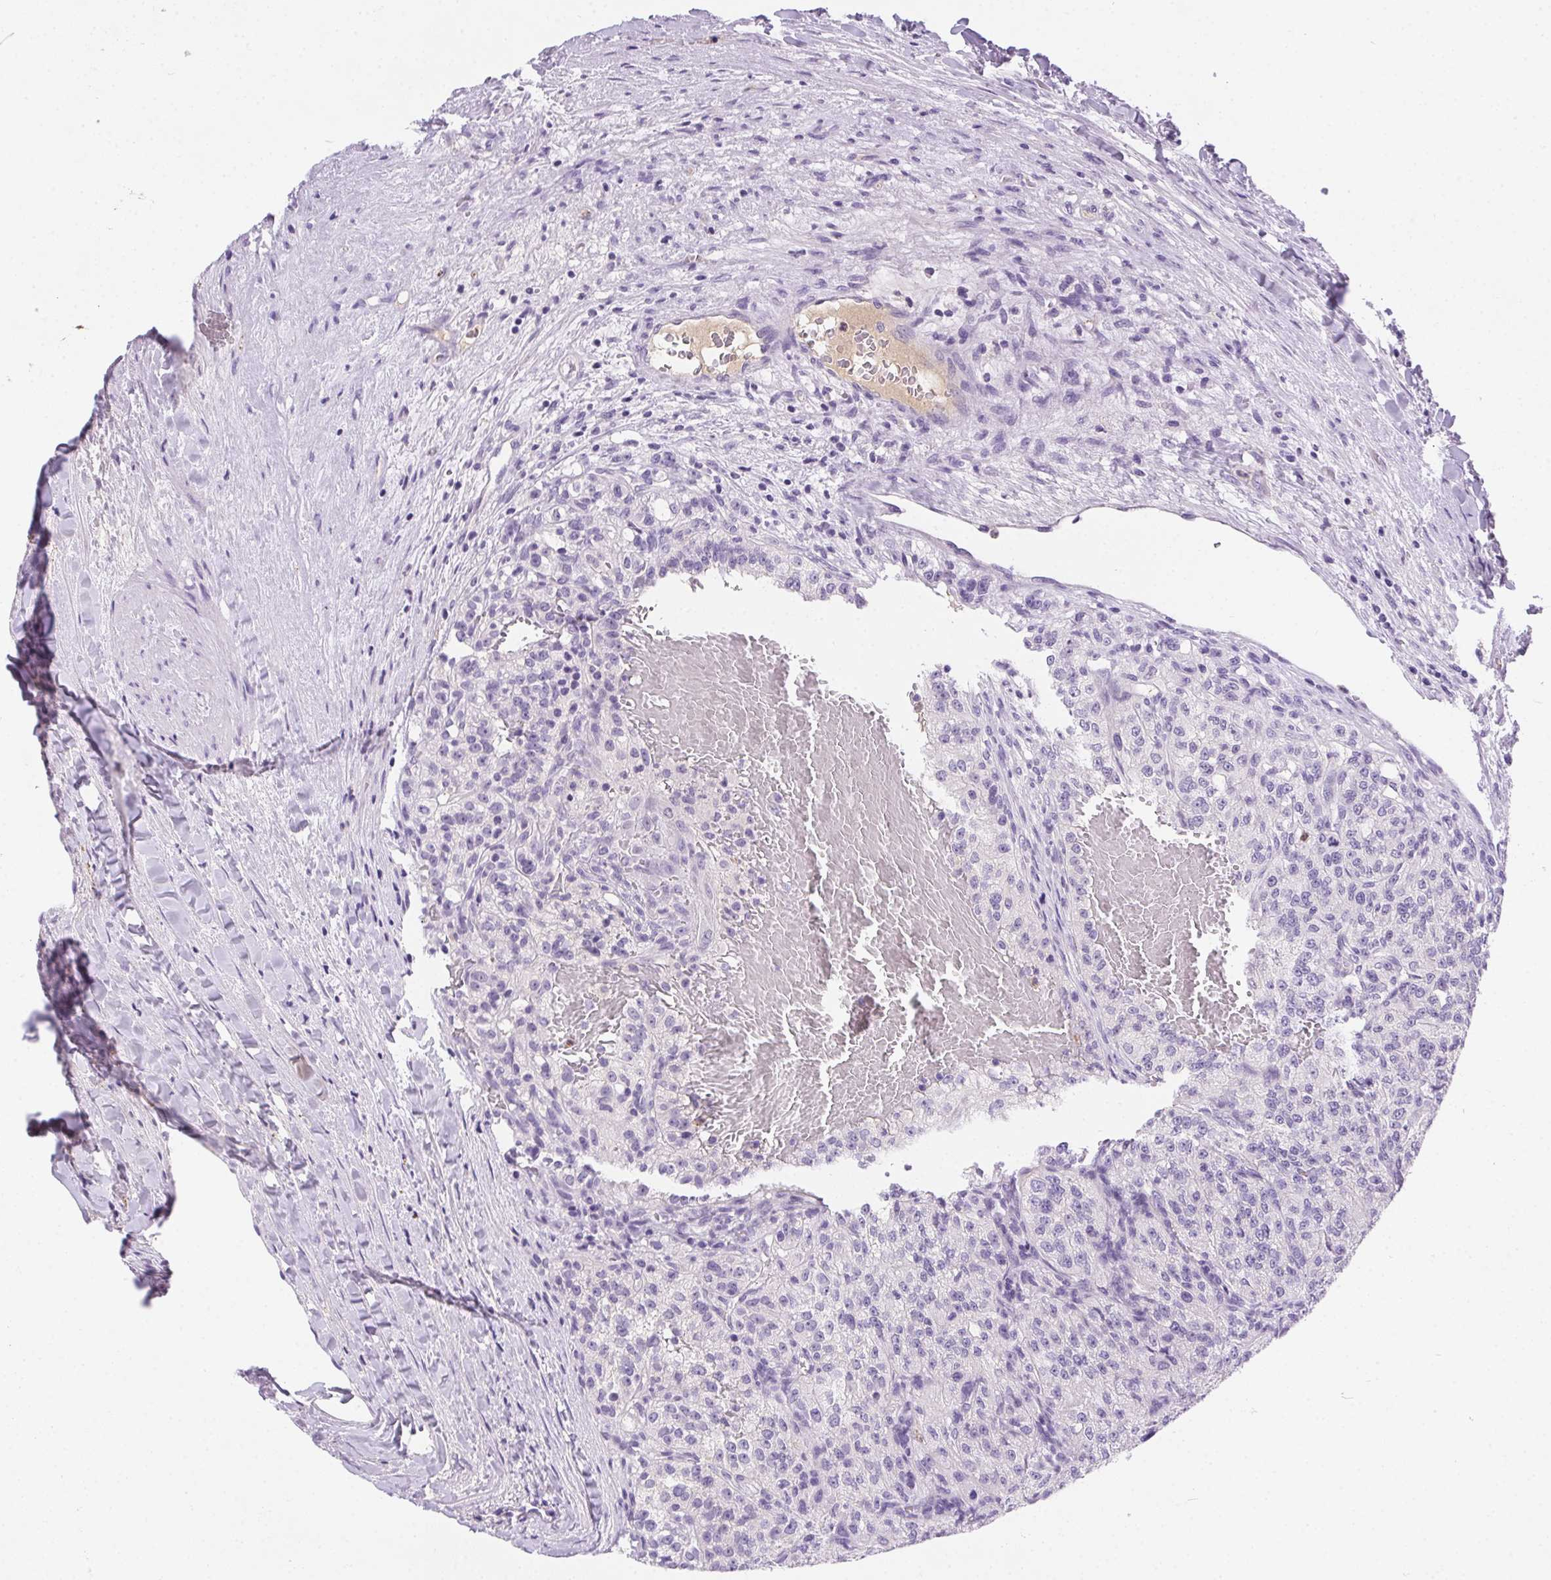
{"staining": {"intensity": "negative", "quantity": "none", "location": "none"}, "tissue": "renal cancer", "cell_type": "Tumor cells", "image_type": "cancer", "snomed": [{"axis": "morphology", "description": "Adenocarcinoma, NOS"}, {"axis": "topography", "description": "Kidney"}], "caption": "This photomicrograph is of renal adenocarcinoma stained with immunohistochemistry (IHC) to label a protein in brown with the nuclei are counter-stained blue. There is no positivity in tumor cells. Brightfield microscopy of immunohistochemistry stained with DAB (brown) and hematoxylin (blue), captured at high magnification.", "gene": "SSTR4", "patient": {"sex": "female", "age": 63}}